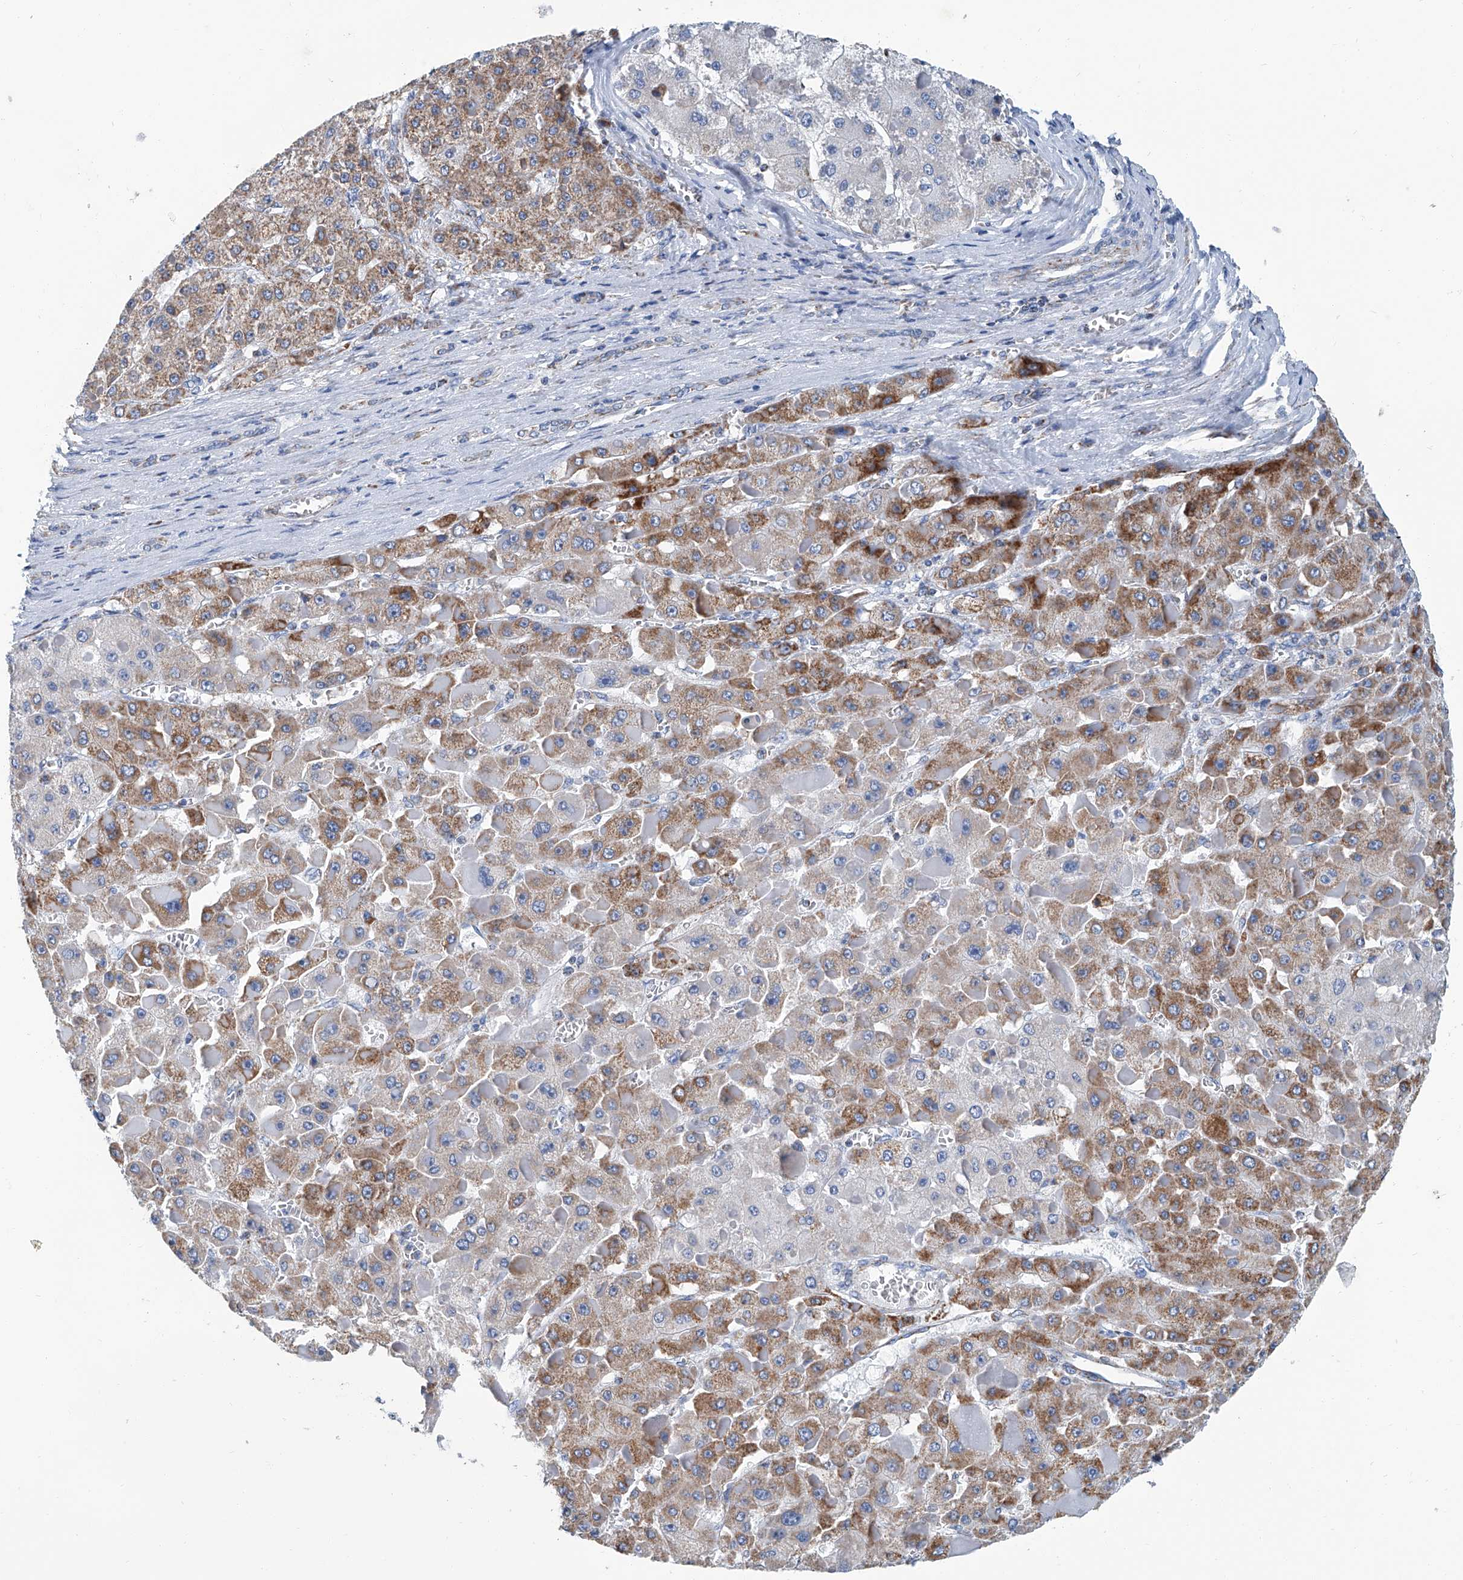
{"staining": {"intensity": "moderate", "quantity": ">75%", "location": "cytoplasmic/membranous"}, "tissue": "liver cancer", "cell_type": "Tumor cells", "image_type": "cancer", "snomed": [{"axis": "morphology", "description": "Carcinoma, Hepatocellular, NOS"}, {"axis": "topography", "description": "Liver"}], "caption": "Approximately >75% of tumor cells in liver cancer (hepatocellular carcinoma) display moderate cytoplasmic/membranous protein staining as visualized by brown immunohistochemical staining.", "gene": "MT-ND1", "patient": {"sex": "female", "age": 73}}